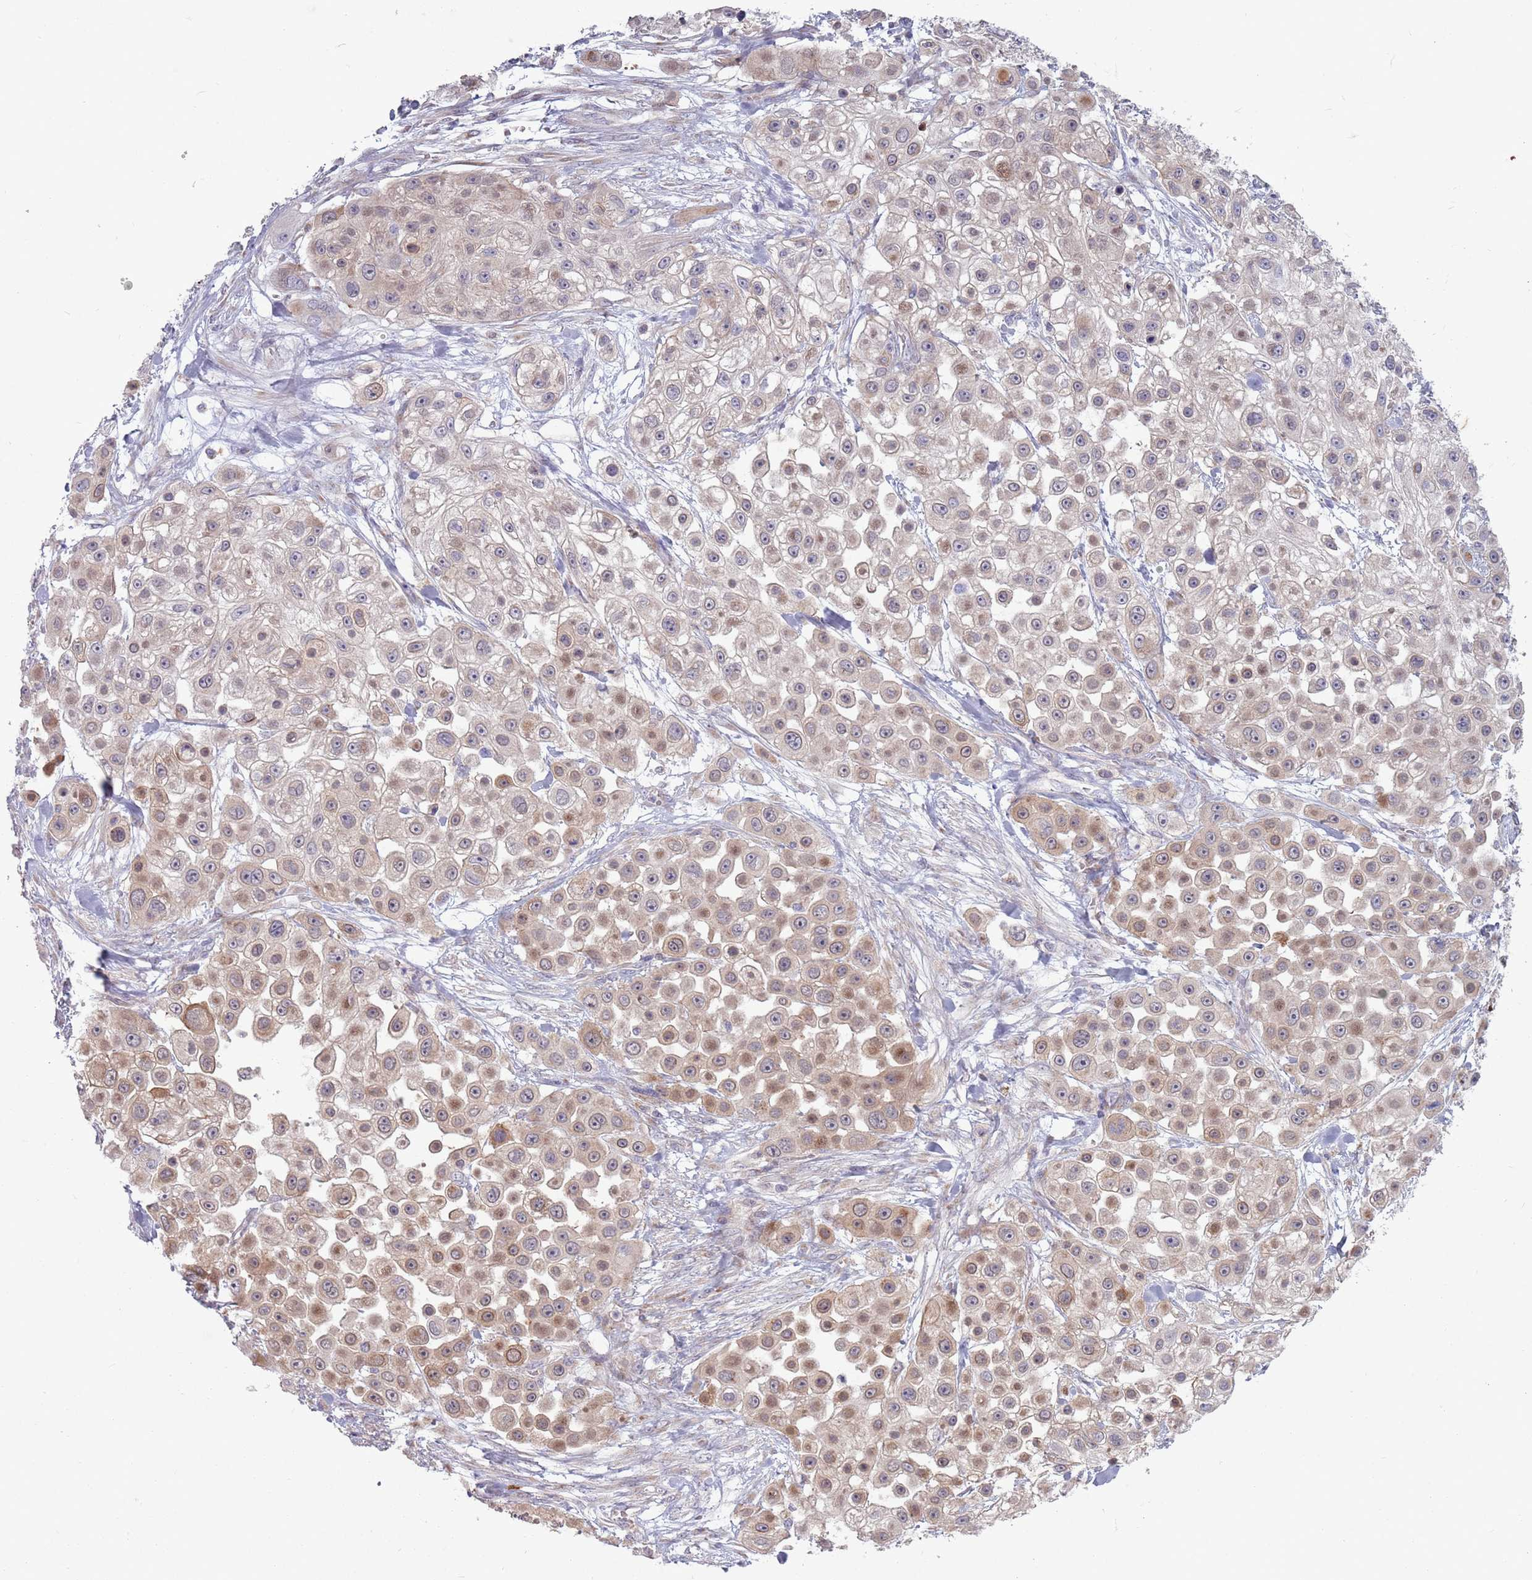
{"staining": {"intensity": "moderate", "quantity": "<25%", "location": "cytoplasmic/membranous"}, "tissue": "skin cancer", "cell_type": "Tumor cells", "image_type": "cancer", "snomed": [{"axis": "morphology", "description": "Squamous cell carcinoma, NOS"}, {"axis": "topography", "description": "Skin"}], "caption": "A micrograph of skin cancer (squamous cell carcinoma) stained for a protein reveals moderate cytoplasmic/membranous brown staining in tumor cells. Nuclei are stained in blue.", "gene": "CCDC150", "patient": {"sex": "male", "age": 67}}